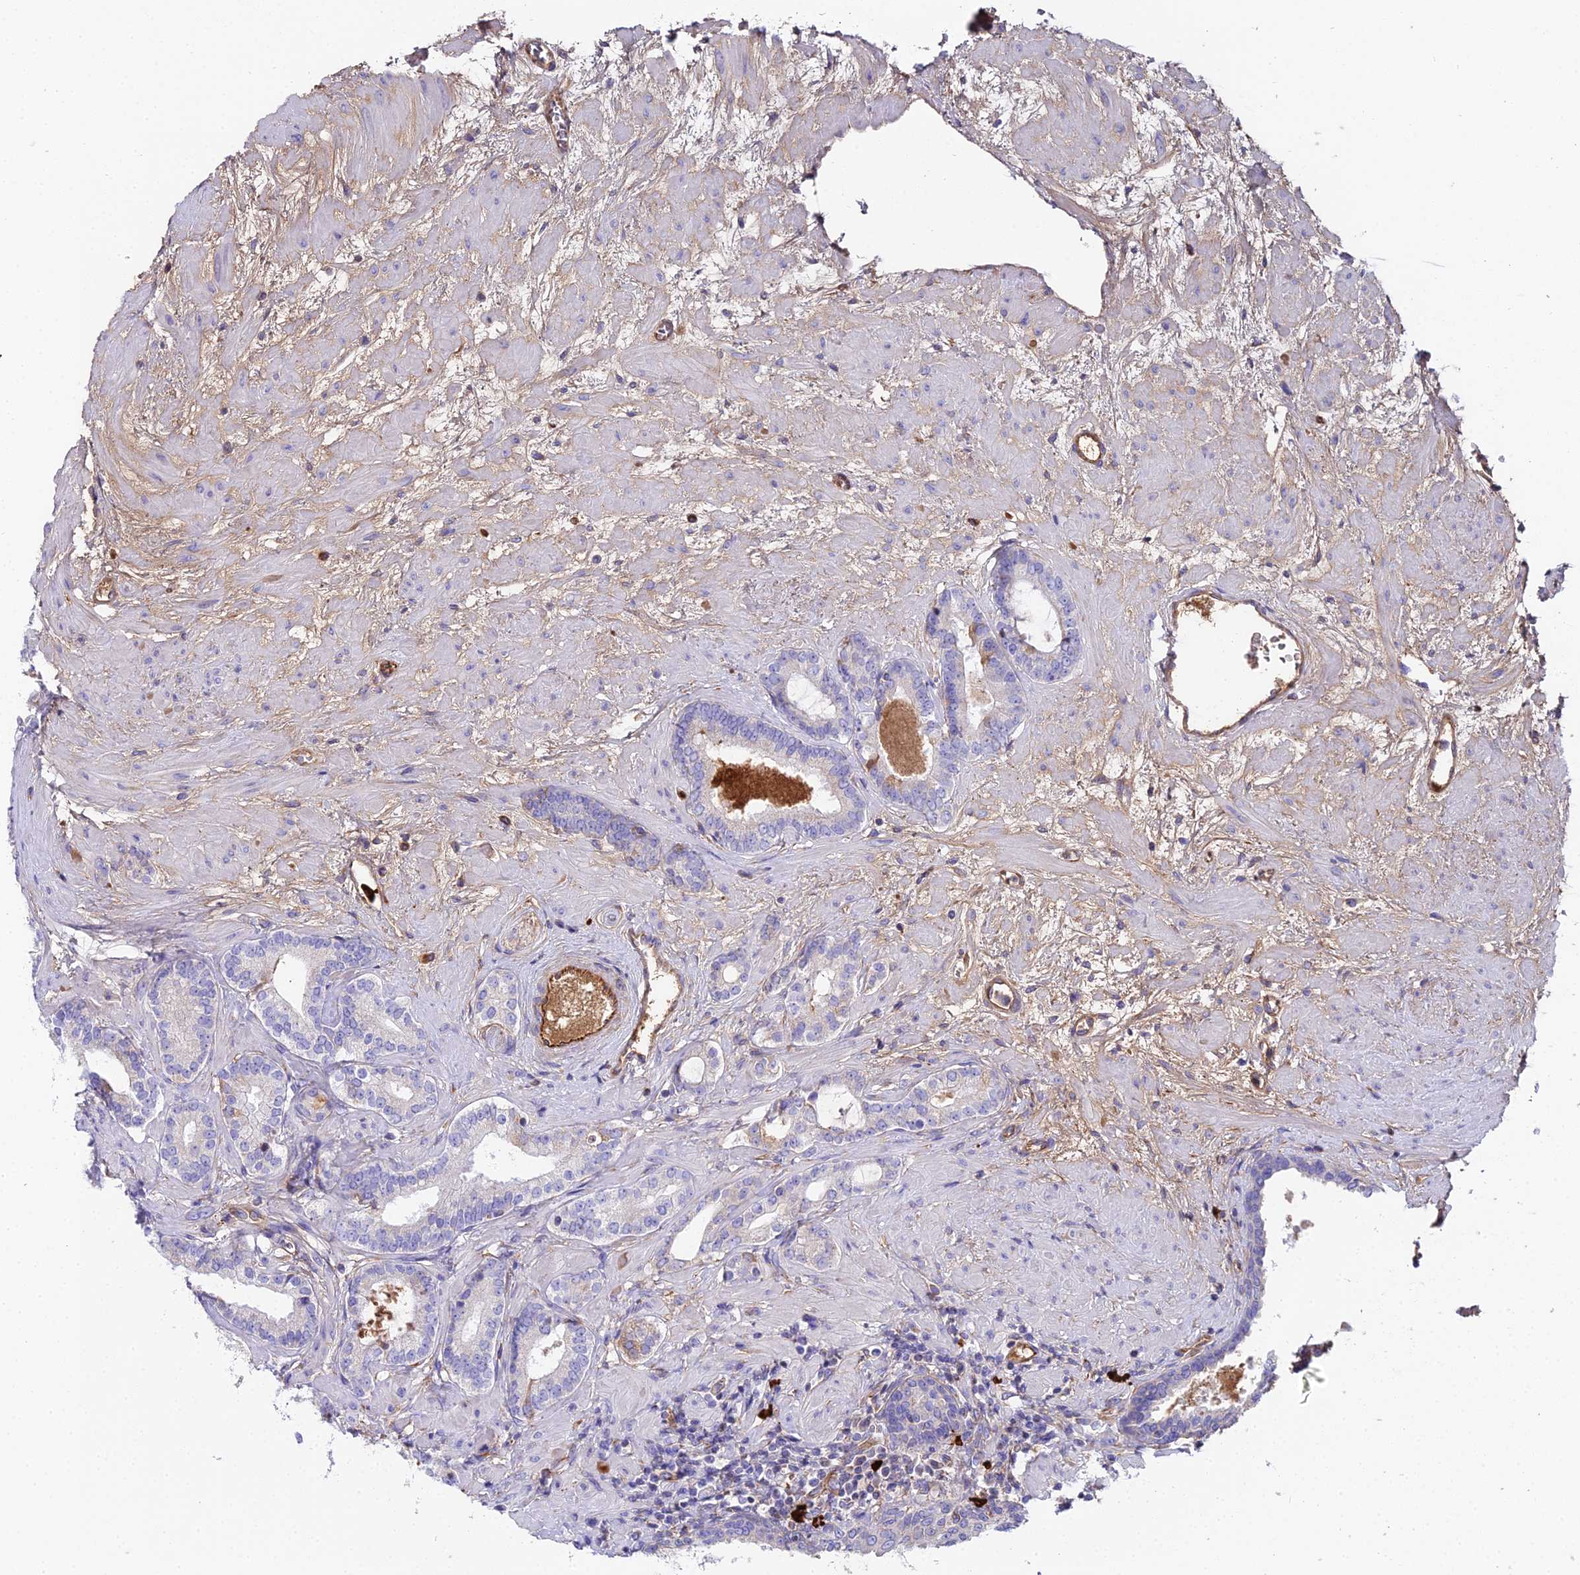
{"staining": {"intensity": "negative", "quantity": "none", "location": "none"}, "tissue": "prostate cancer", "cell_type": "Tumor cells", "image_type": "cancer", "snomed": [{"axis": "morphology", "description": "Adenocarcinoma, High grade"}, {"axis": "topography", "description": "Prostate"}], "caption": "Histopathology image shows no significant protein positivity in tumor cells of high-grade adenocarcinoma (prostate).", "gene": "BEX4", "patient": {"sex": "male", "age": 64}}